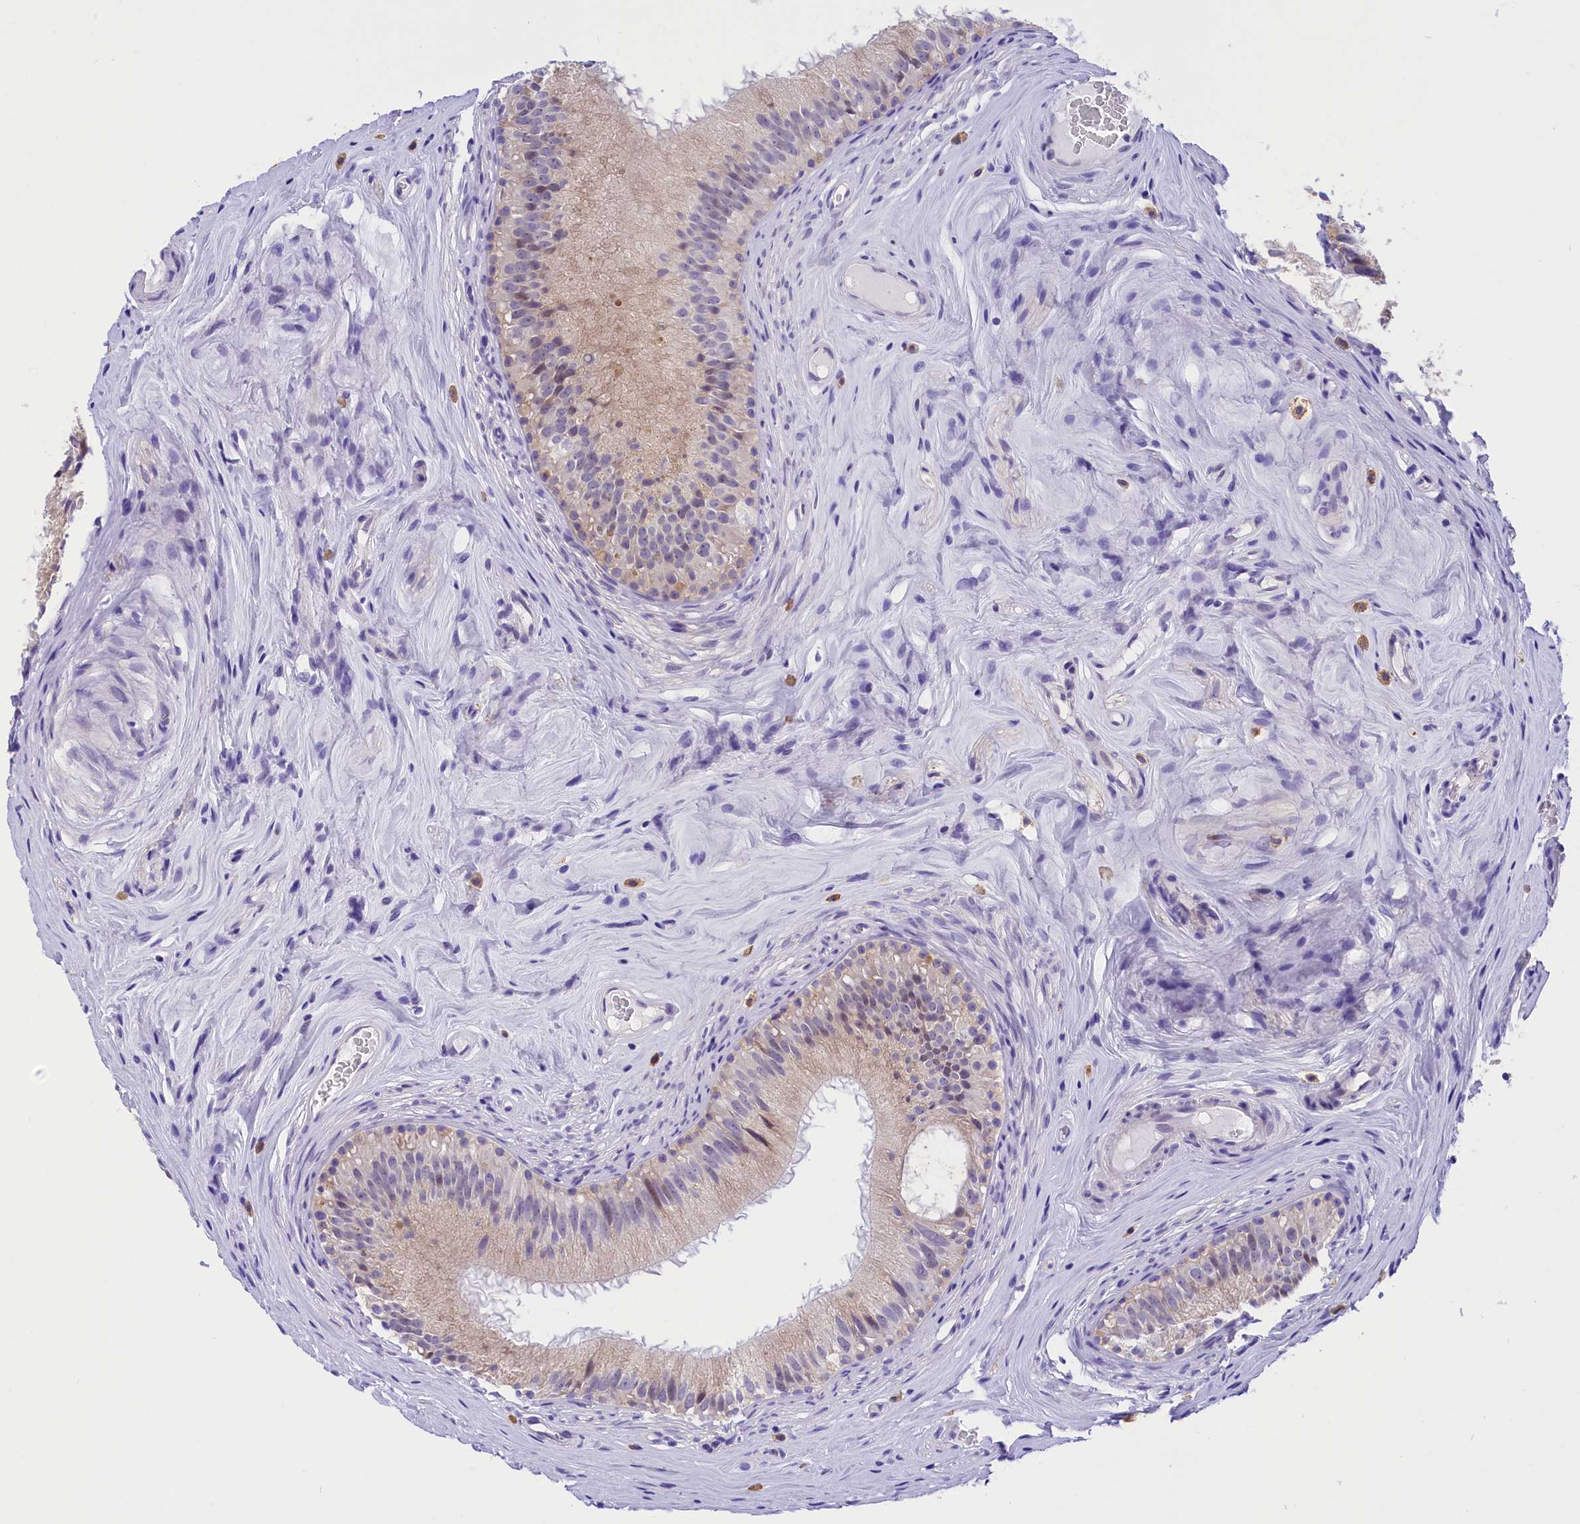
{"staining": {"intensity": "weak", "quantity": "<25%", "location": "cytoplasmic/membranous"}, "tissue": "epididymis", "cell_type": "Glandular cells", "image_type": "normal", "snomed": [{"axis": "morphology", "description": "Normal tissue, NOS"}, {"axis": "topography", "description": "Epididymis"}], "caption": "DAB (3,3'-diaminobenzidine) immunohistochemical staining of unremarkable human epididymis shows no significant expression in glandular cells.", "gene": "COL6A5", "patient": {"sex": "male", "age": 45}}